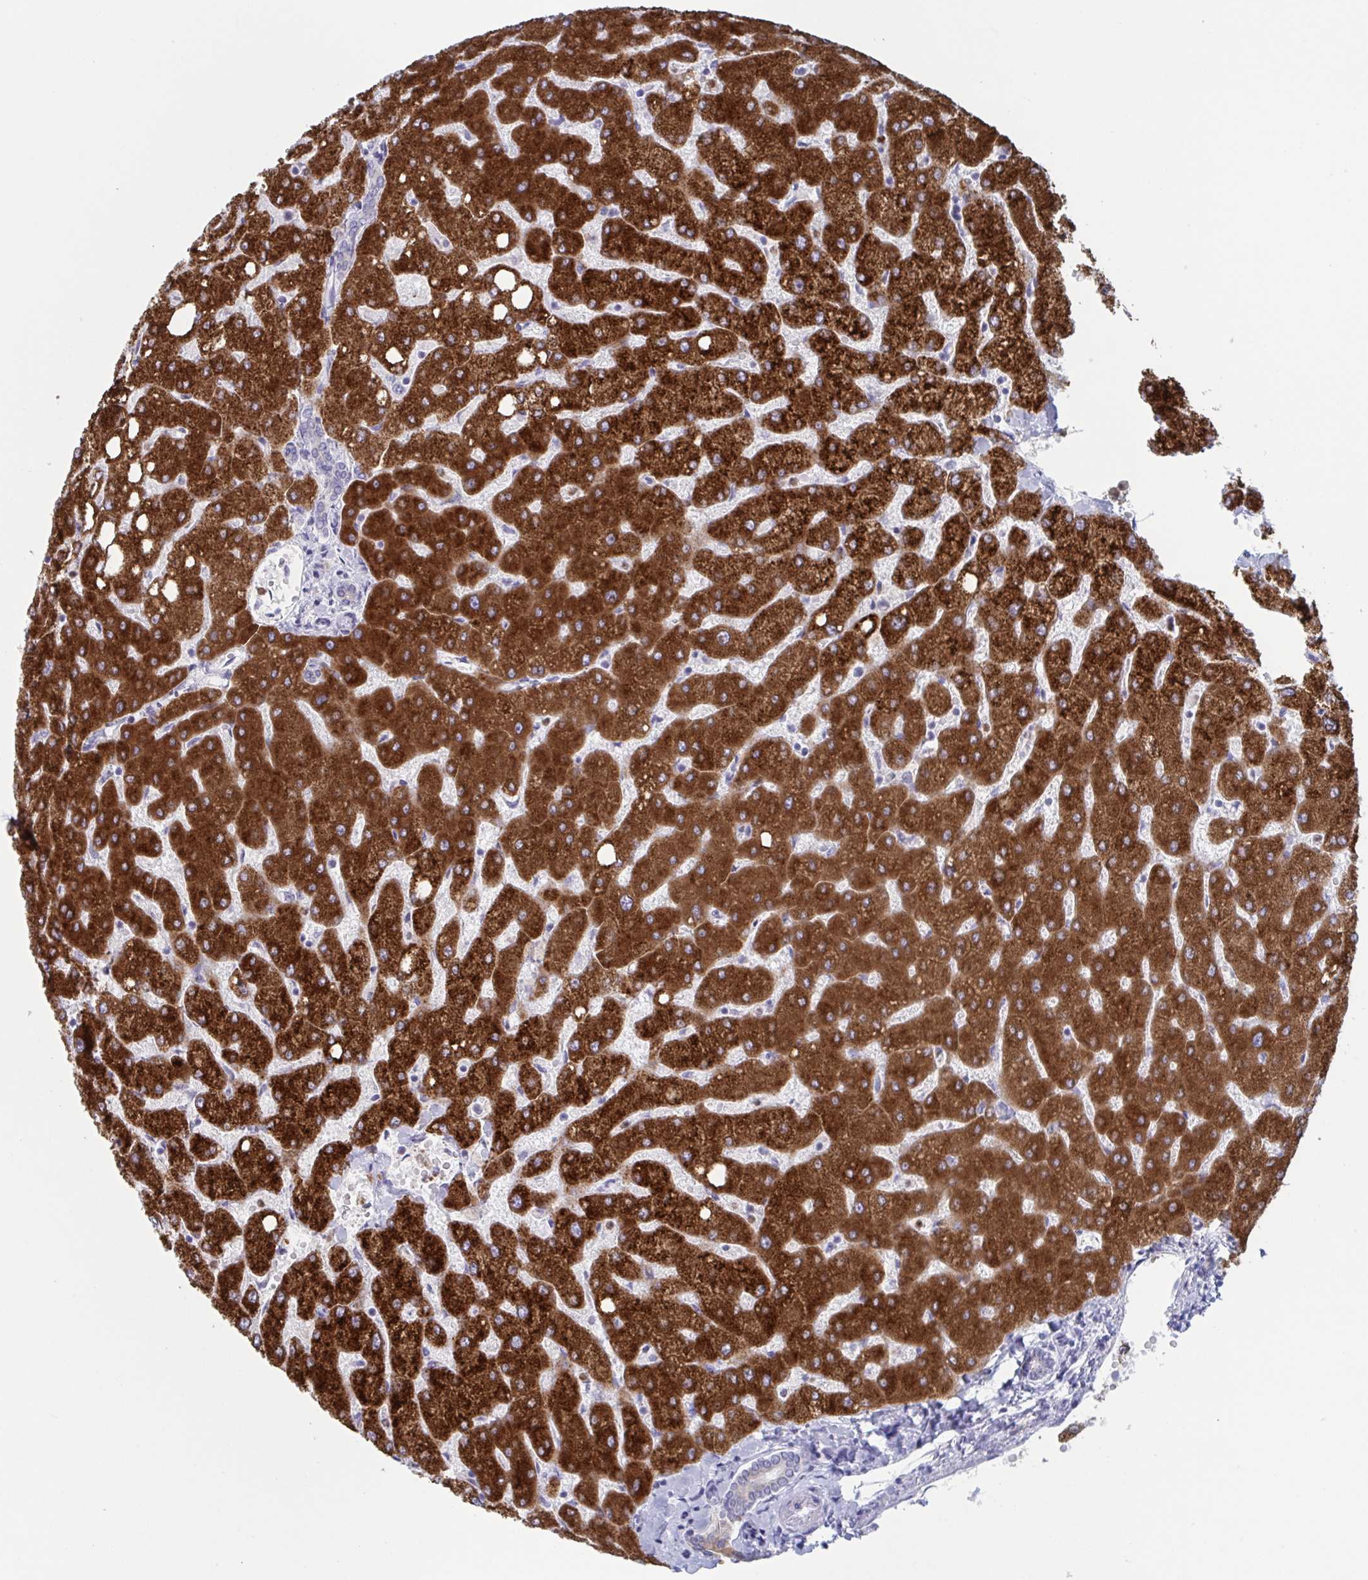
{"staining": {"intensity": "negative", "quantity": "none", "location": "none"}, "tissue": "liver", "cell_type": "Cholangiocytes", "image_type": "normal", "snomed": [{"axis": "morphology", "description": "Normal tissue, NOS"}, {"axis": "topography", "description": "Liver"}], "caption": "Immunohistochemical staining of normal human liver displays no significant staining in cholangiocytes.", "gene": "CYP4F11", "patient": {"sex": "female", "age": 54}}